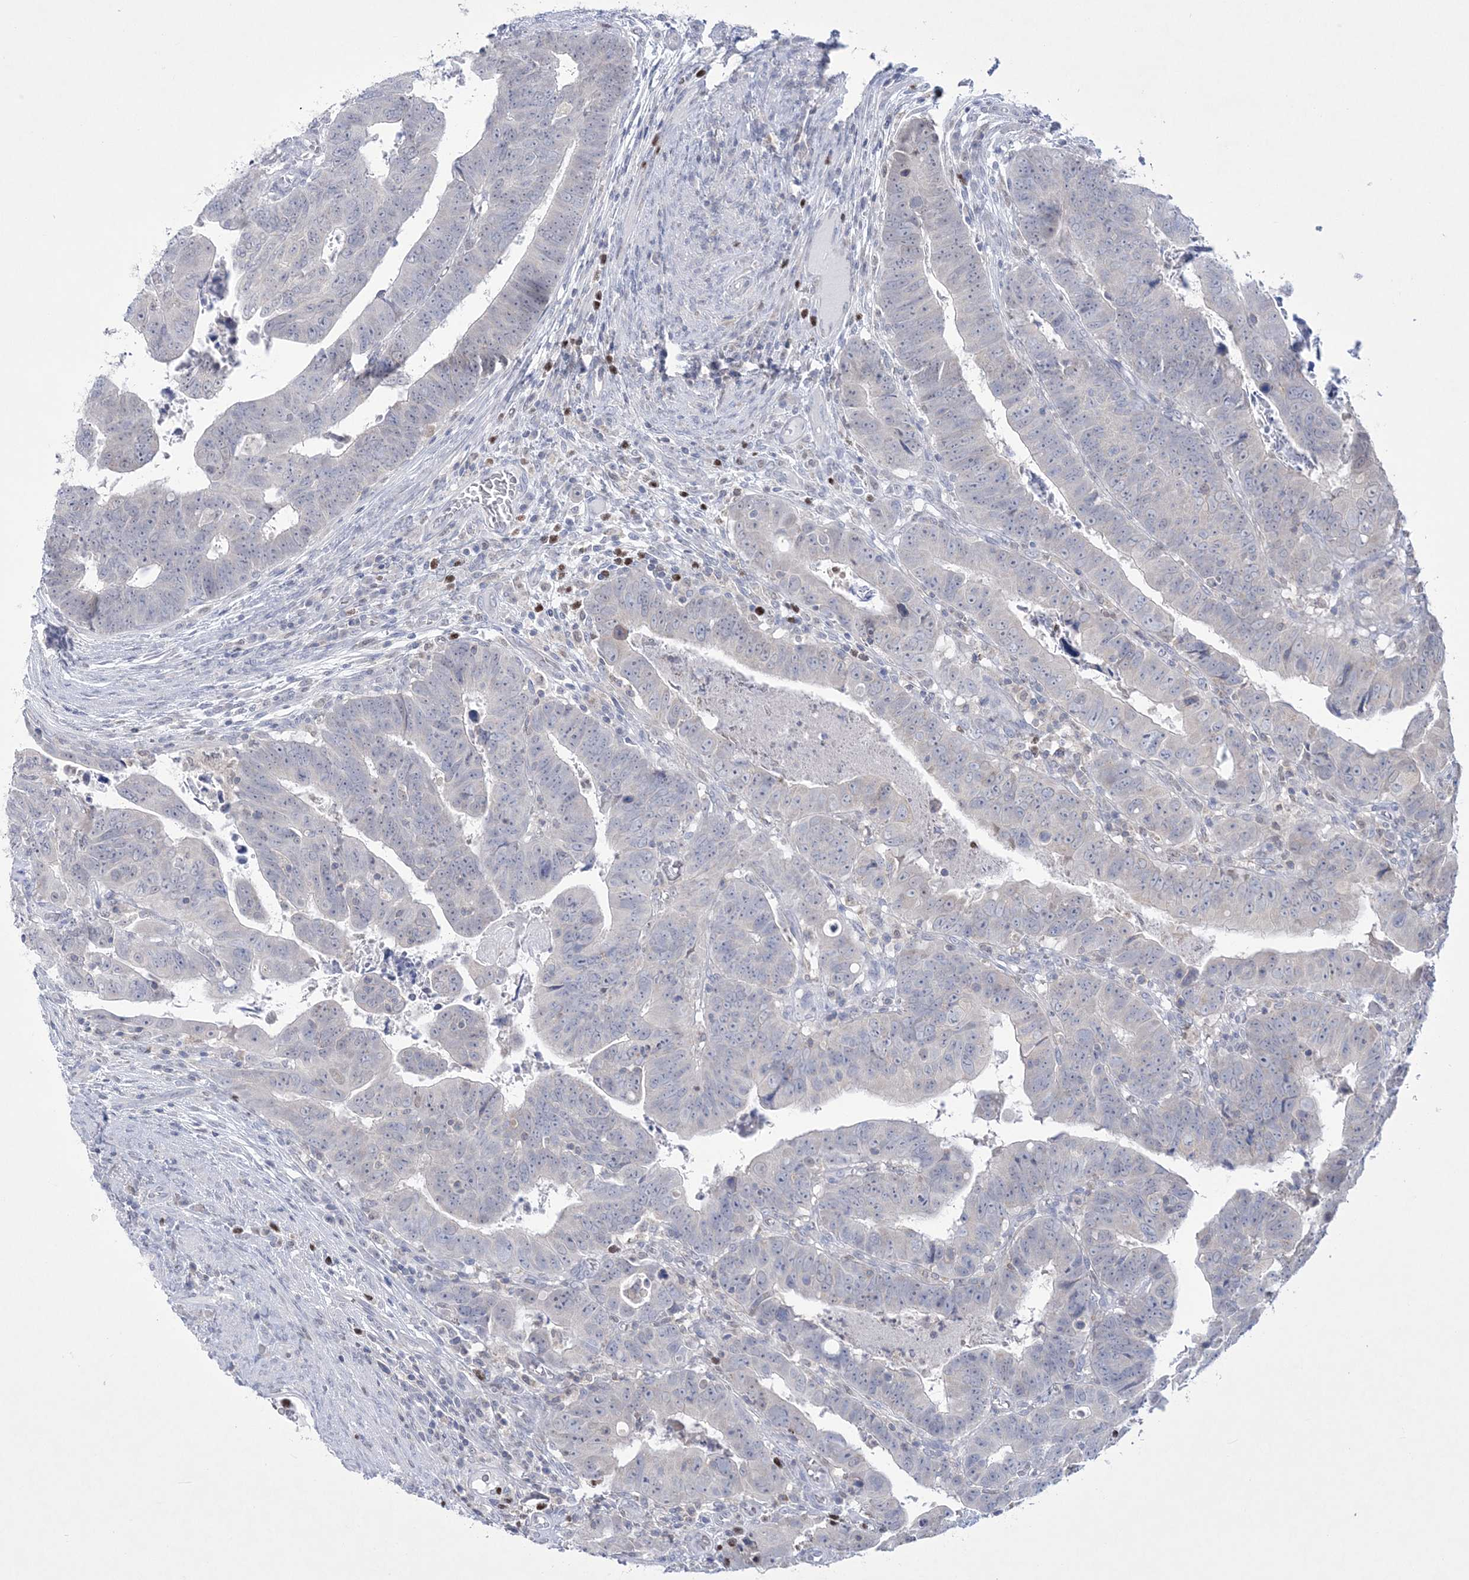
{"staining": {"intensity": "negative", "quantity": "none", "location": "none"}, "tissue": "colorectal cancer", "cell_type": "Tumor cells", "image_type": "cancer", "snomed": [{"axis": "morphology", "description": "Normal tissue, NOS"}, {"axis": "morphology", "description": "Adenocarcinoma, NOS"}, {"axis": "topography", "description": "Rectum"}], "caption": "IHC histopathology image of adenocarcinoma (colorectal) stained for a protein (brown), which shows no staining in tumor cells.", "gene": "WDR27", "patient": {"sex": "female", "age": 65}}